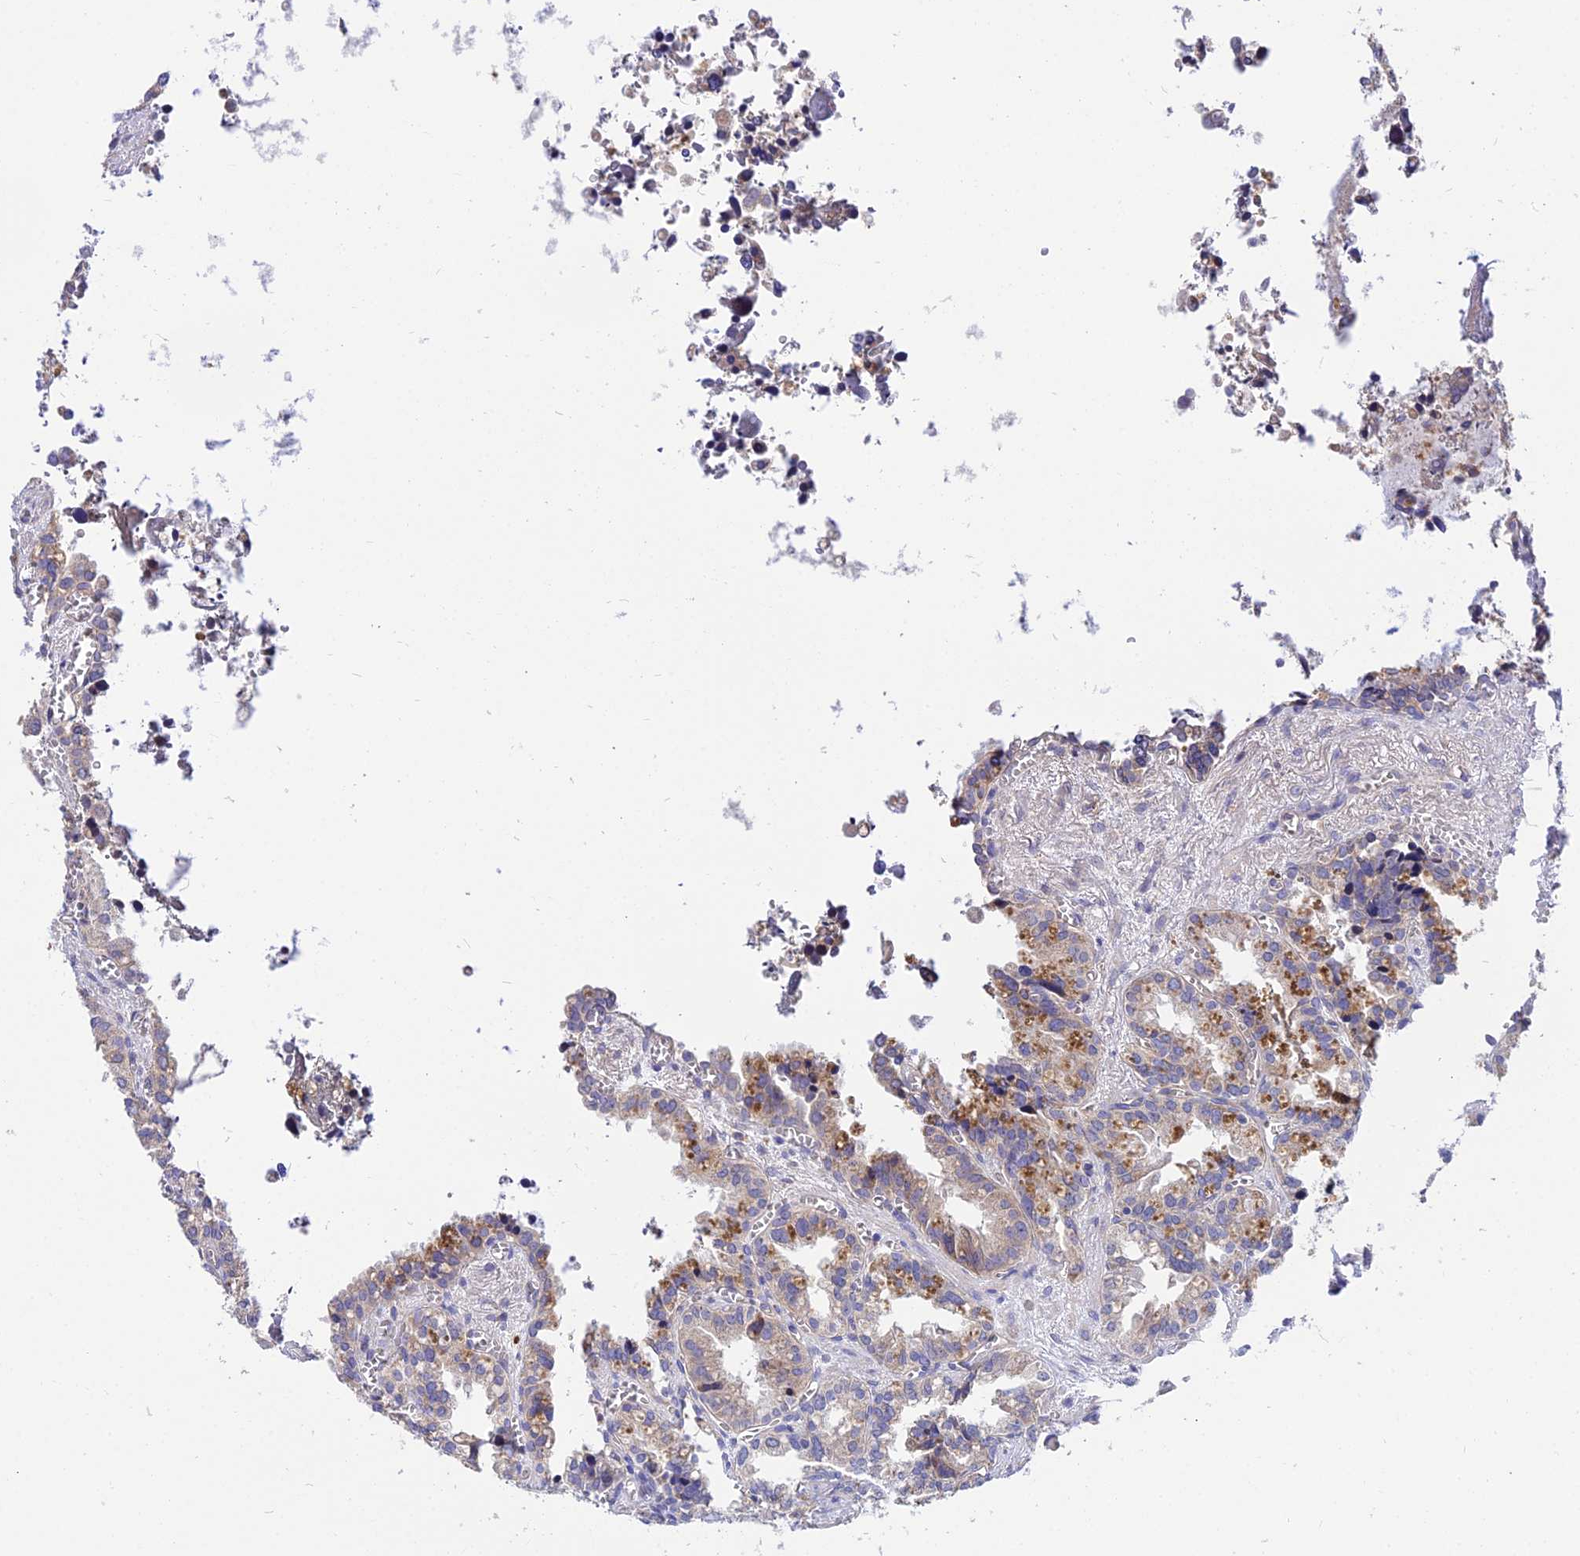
{"staining": {"intensity": "weak", "quantity": "25%-75%", "location": "cytoplasmic/membranous"}, "tissue": "seminal vesicle", "cell_type": "Glandular cells", "image_type": "normal", "snomed": [{"axis": "morphology", "description": "Normal tissue, NOS"}, {"axis": "topography", "description": "Prostate"}, {"axis": "topography", "description": "Seminal veicle"}], "caption": "A brown stain highlights weak cytoplasmic/membranous expression of a protein in glandular cells of benign human seminal vesicle.", "gene": "CDC37L1", "patient": {"sex": "male", "age": 51}}